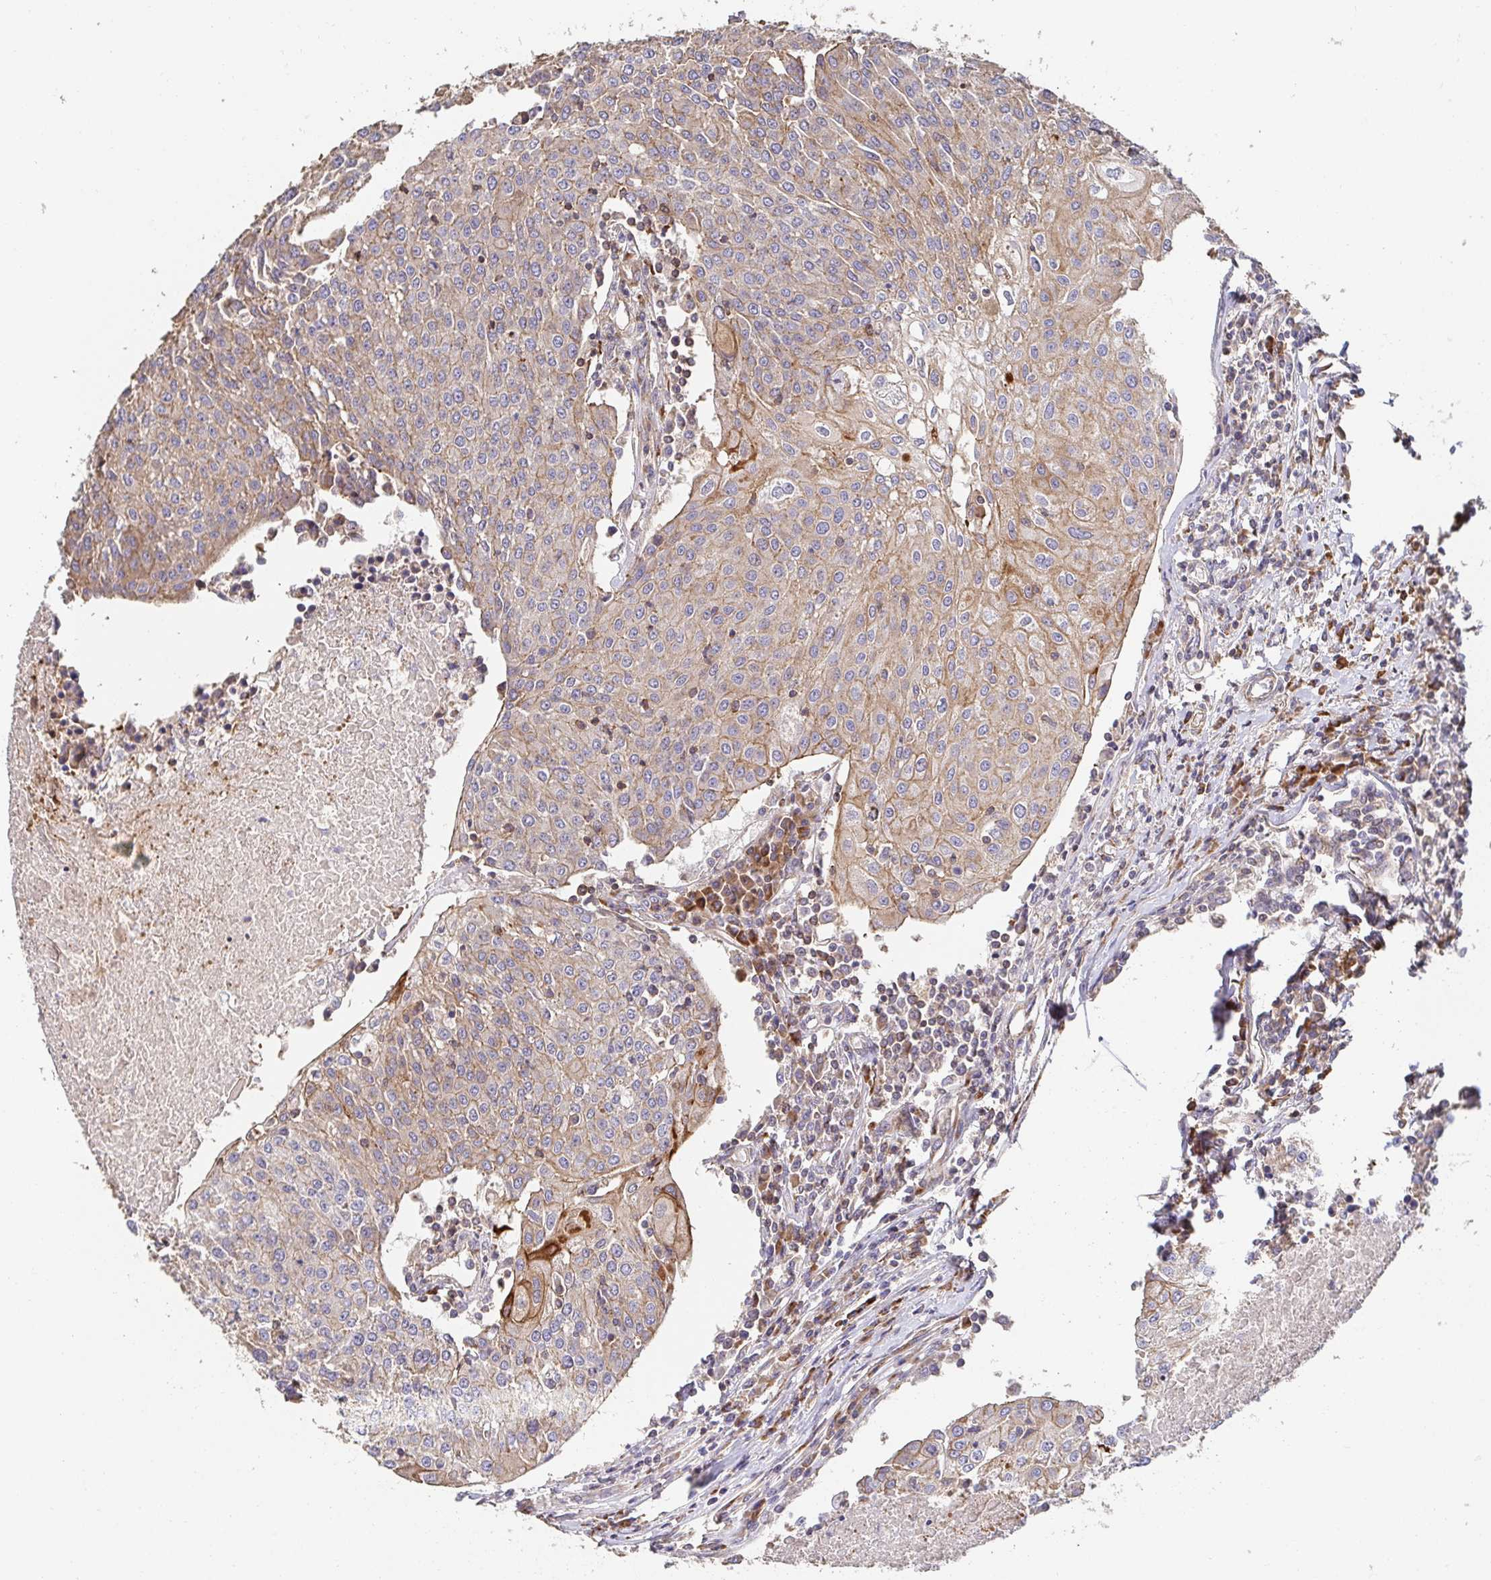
{"staining": {"intensity": "moderate", "quantity": "<25%", "location": "cytoplasmic/membranous"}, "tissue": "urothelial cancer", "cell_type": "Tumor cells", "image_type": "cancer", "snomed": [{"axis": "morphology", "description": "Urothelial carcinoma, High grade"}, {"axis": "topography", "description": "Urinary bladder"}], "caption": "Urothelial cancer tissue demonstrates moderate cytoplasmic/membranous positivity in approximately <25% of tumor cells, visualized by immunohistochemistry.", "gene": "APBB1", "patient": {"sex": "female", "age": 85}}